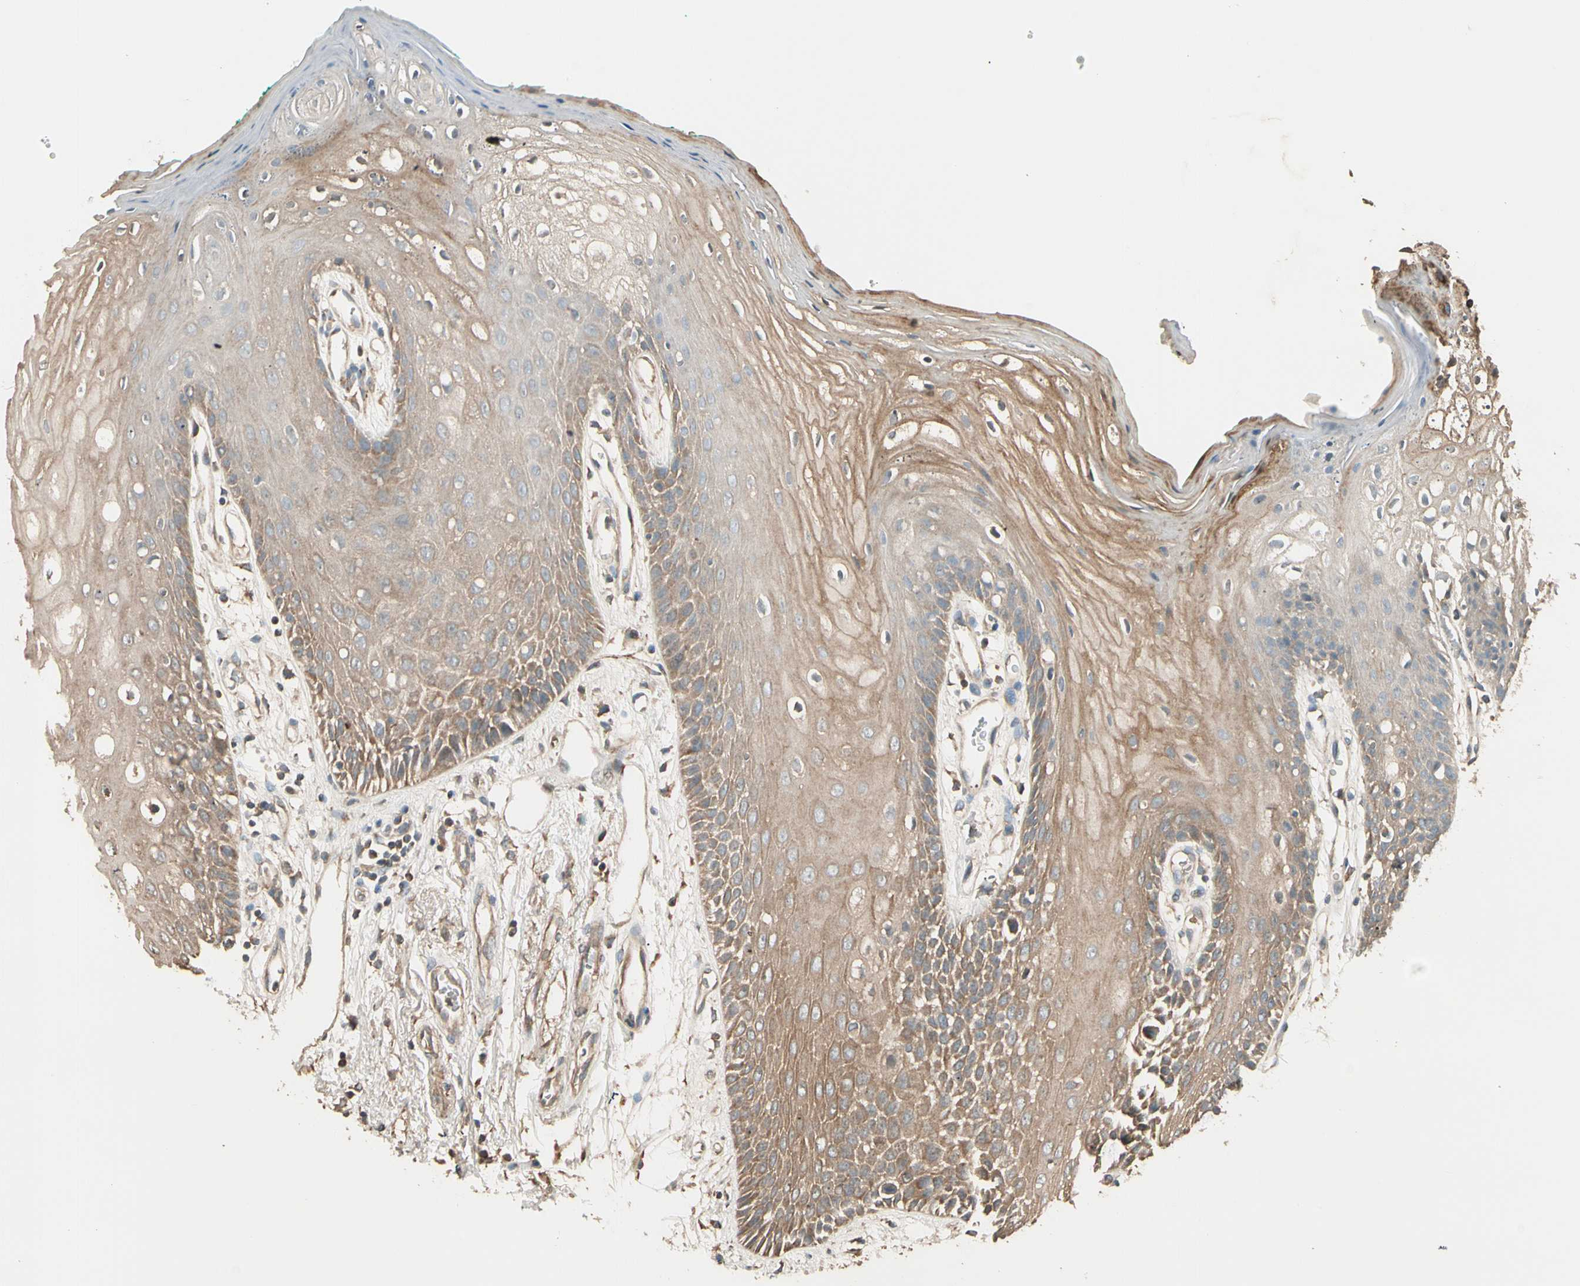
{"staining": {"intensity": "moderate", "quantity": ">75%", "location": "cytoplasmic/membranous"}, "tissue": "oral mucosa", "cell_type": "Squamous epithelial cells", "image_type": "normal", "snomed": [{"axis": "morphology", "description": "Normal tissue, NOS"}, {"axis": "morphology", "description": "Squamous cell carcinoma, NOS"}, {"axis": "topography", "description": "Skeletal muscle"}, {"axis": "topography", "description": "Oral tissue"}, {"axis": "topography", "description": "Head-Neck"}], "caption": "Immunohistochemistry micrograph of benign human oral mucosa stained for a protein (brown), which displays medium levels of moderate cytoplasmic/membranous positivity in about >75% of squamous epithelial cells.", "gene": "TNFRSF21", "patient": {"sex": "female", "age": 84}}